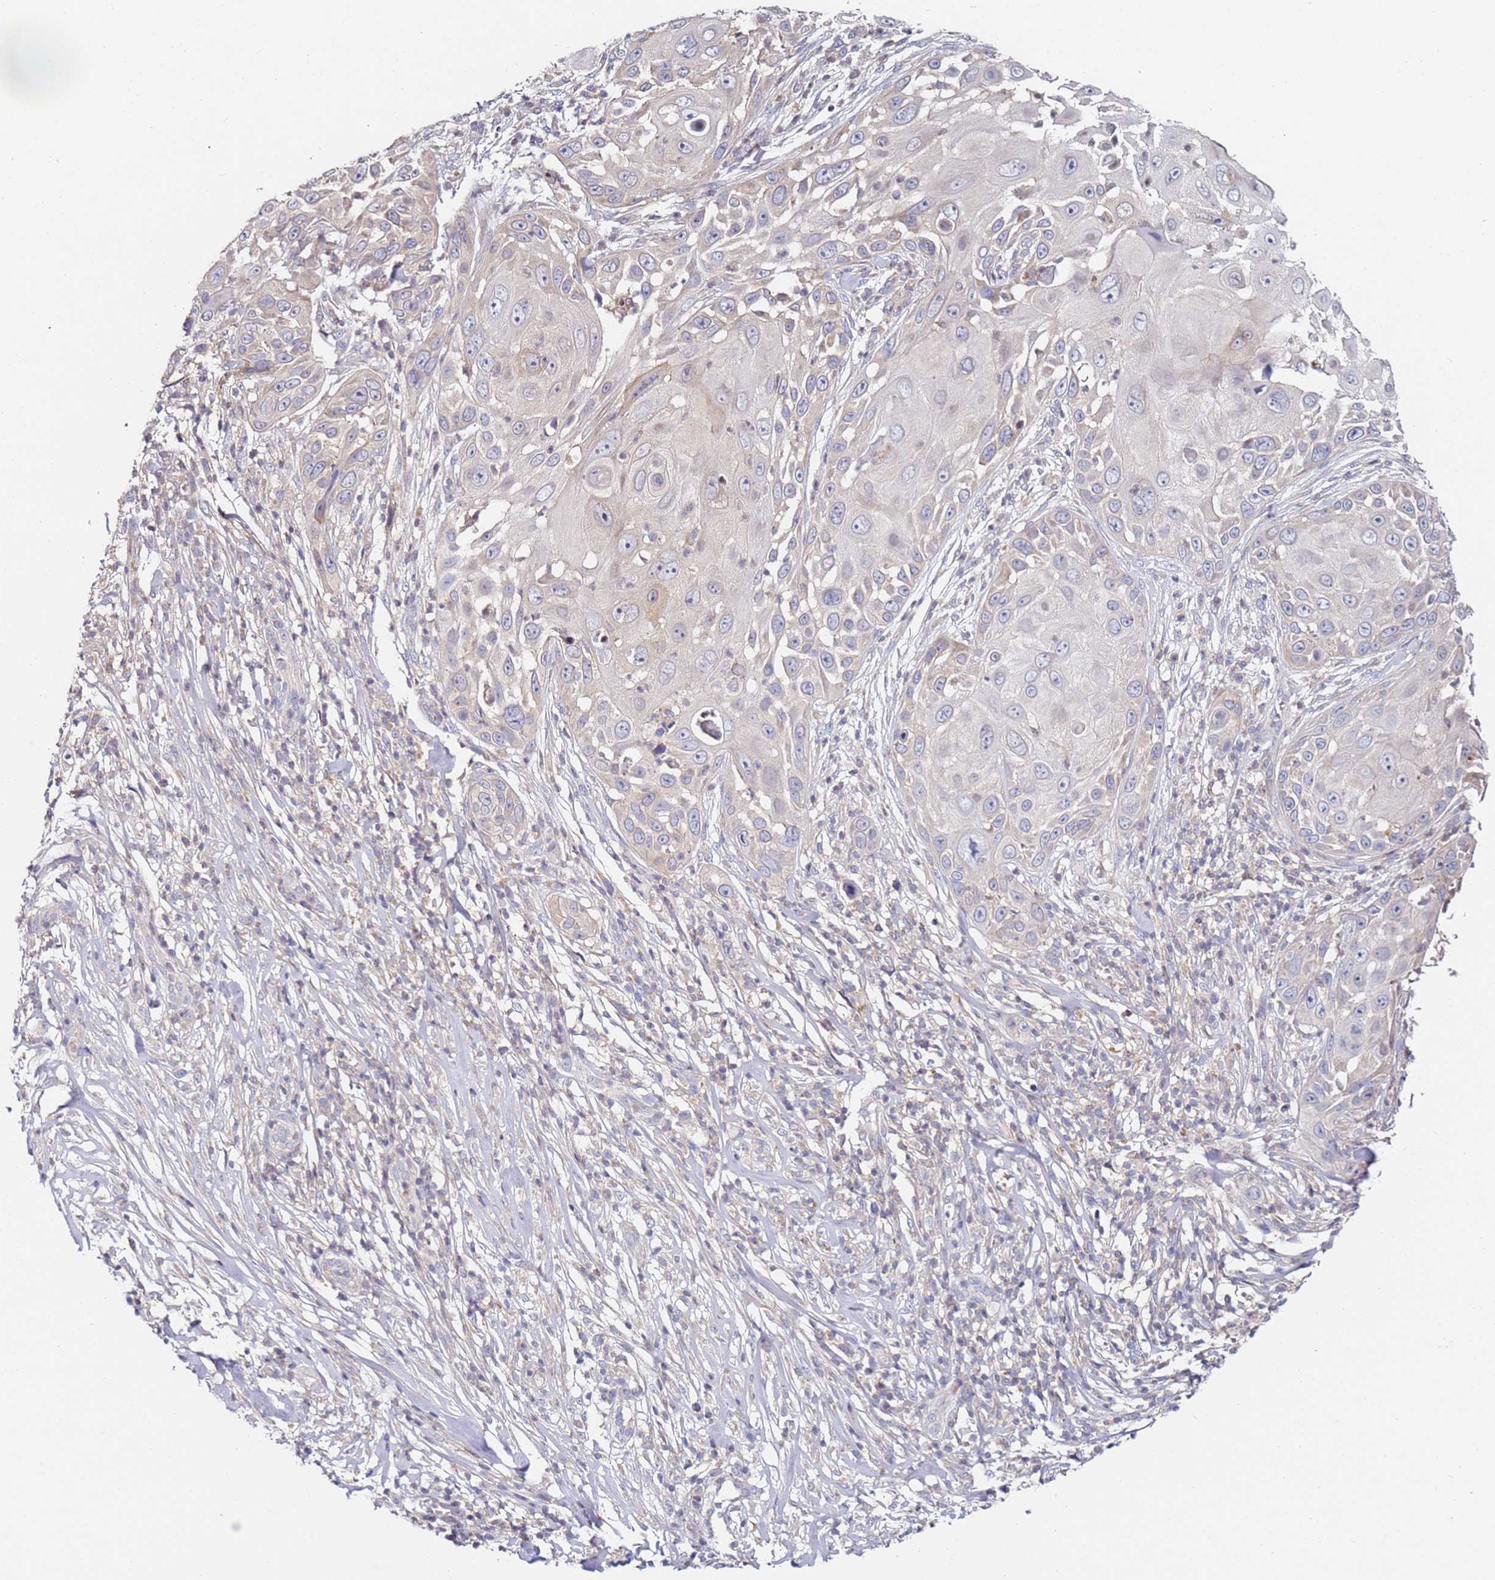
{"staining": {"intensity": "weak", "quantity": "<25%", "location": "cytoplasmic/membranous"}, "tissue": "skin cancer", "cell_type": "Tumor cells", "image_type": "cancer", "snomed": [{"axis": "morphology", "description": "Squamous cell carcinoma, NOS"}, {"axis": "topography", "description": "Skin"}], "caption": "Squamous cell carcinoma (skin) was stained to show a protein in brown. There is no significant positivity in tumor cells.", "gene": "CNOT9", "patient": {"sex": "female", "age": 44}}